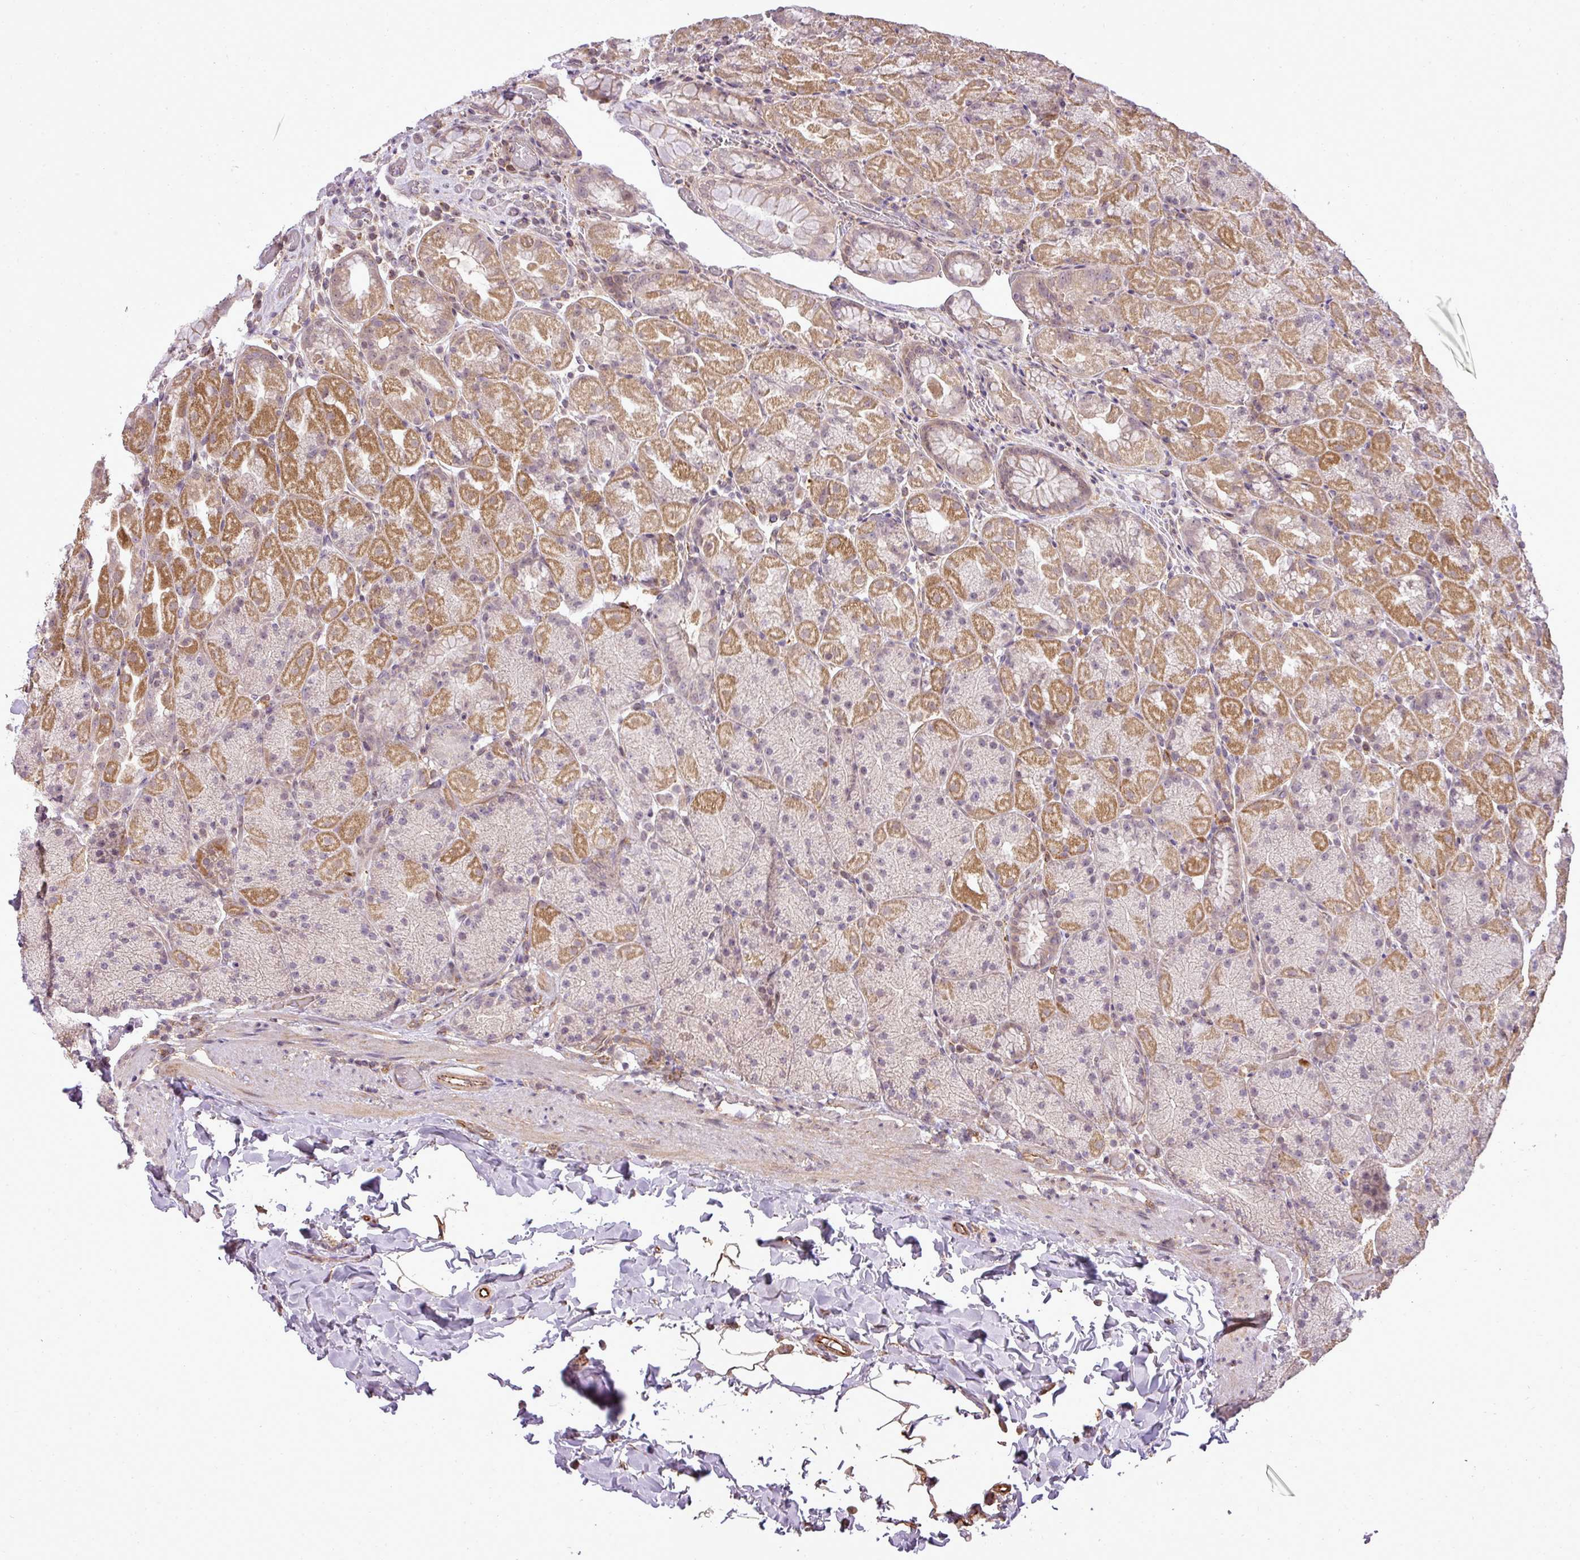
{"staining": {"intensity": "moderate", "quantity": "25%-75%", "location": "cytoplasmic/membranous"}, "tissue": "stomach", "cell_type": "Glandular cells", "image_type": "normal", "snomed": [{"axis": "morphology", "description": "Normal tissue, NOS"}, {"axis": "topography", "description": "Stomach, upper"}, {"axis": "topography", "description": "Stomach, lower"}], "caption": "Moderate cytoplasmic/membranous staining for a protein is seen in approximately 25%-75% of glandular cells of unremarkable stomach using immunohistochemistry (IHC).", "gene": "PDRG1", "patient": {"sex": "male", "age": 67}}